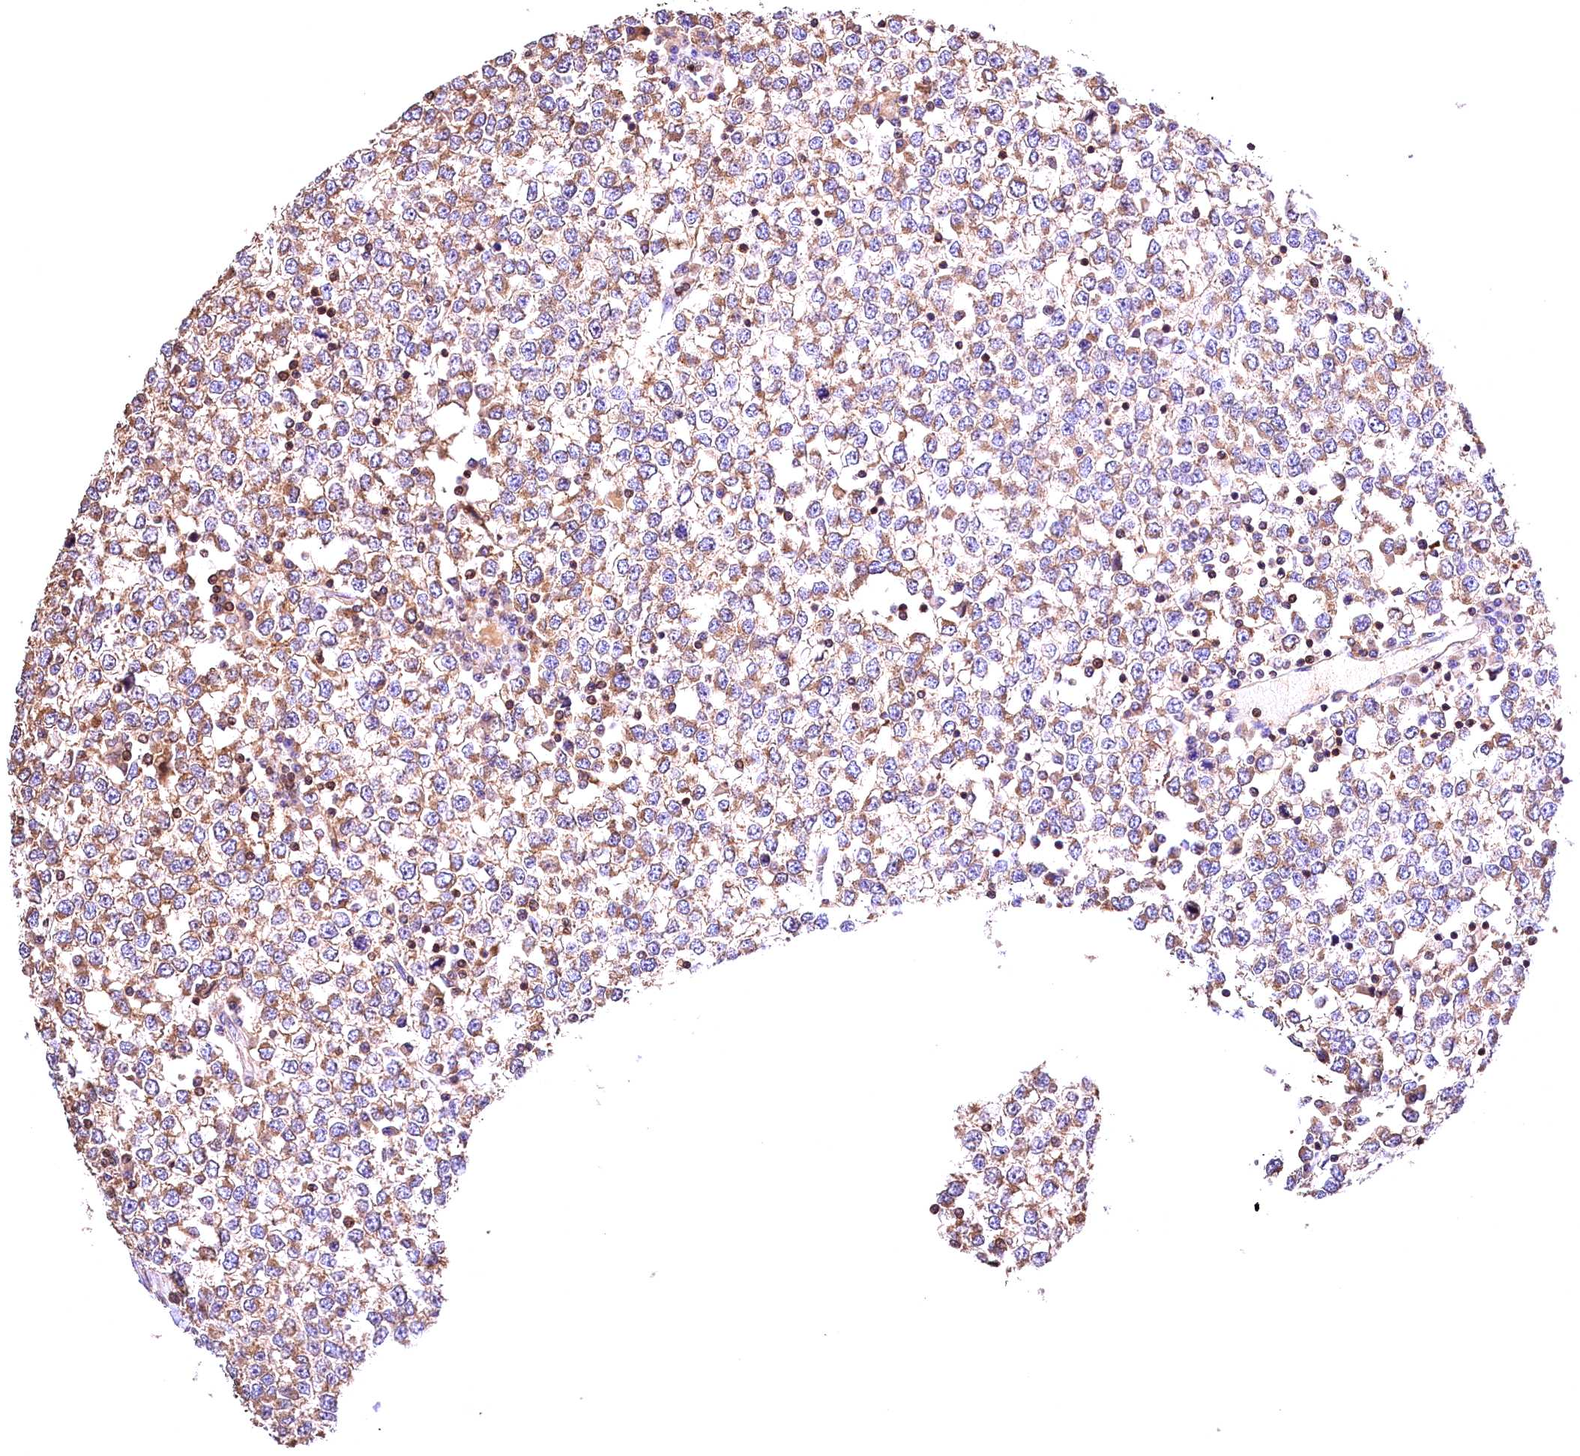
{"staining": {"intensity": "moderate", "quantity": ">75%", "location": "cytoplasmic/membranous"}, "tissue": "testis cancer", "cell_type": "Tumor cells", "image_type": "cancer", "snomed": [{"axis": "morphology", "description": "Seminoma, NOS"}, {"axis": "topography", "description": "Testis"}], "caption": "The photomicrograph exhibits immunohistochemical staining of testis cancer (seminoma). There is moderate cytoplasmic/membranous expression is present in approximately >75% of tumor cells.", "gene": "KPTN", "patient": {"sex": "male", "age": 65}}